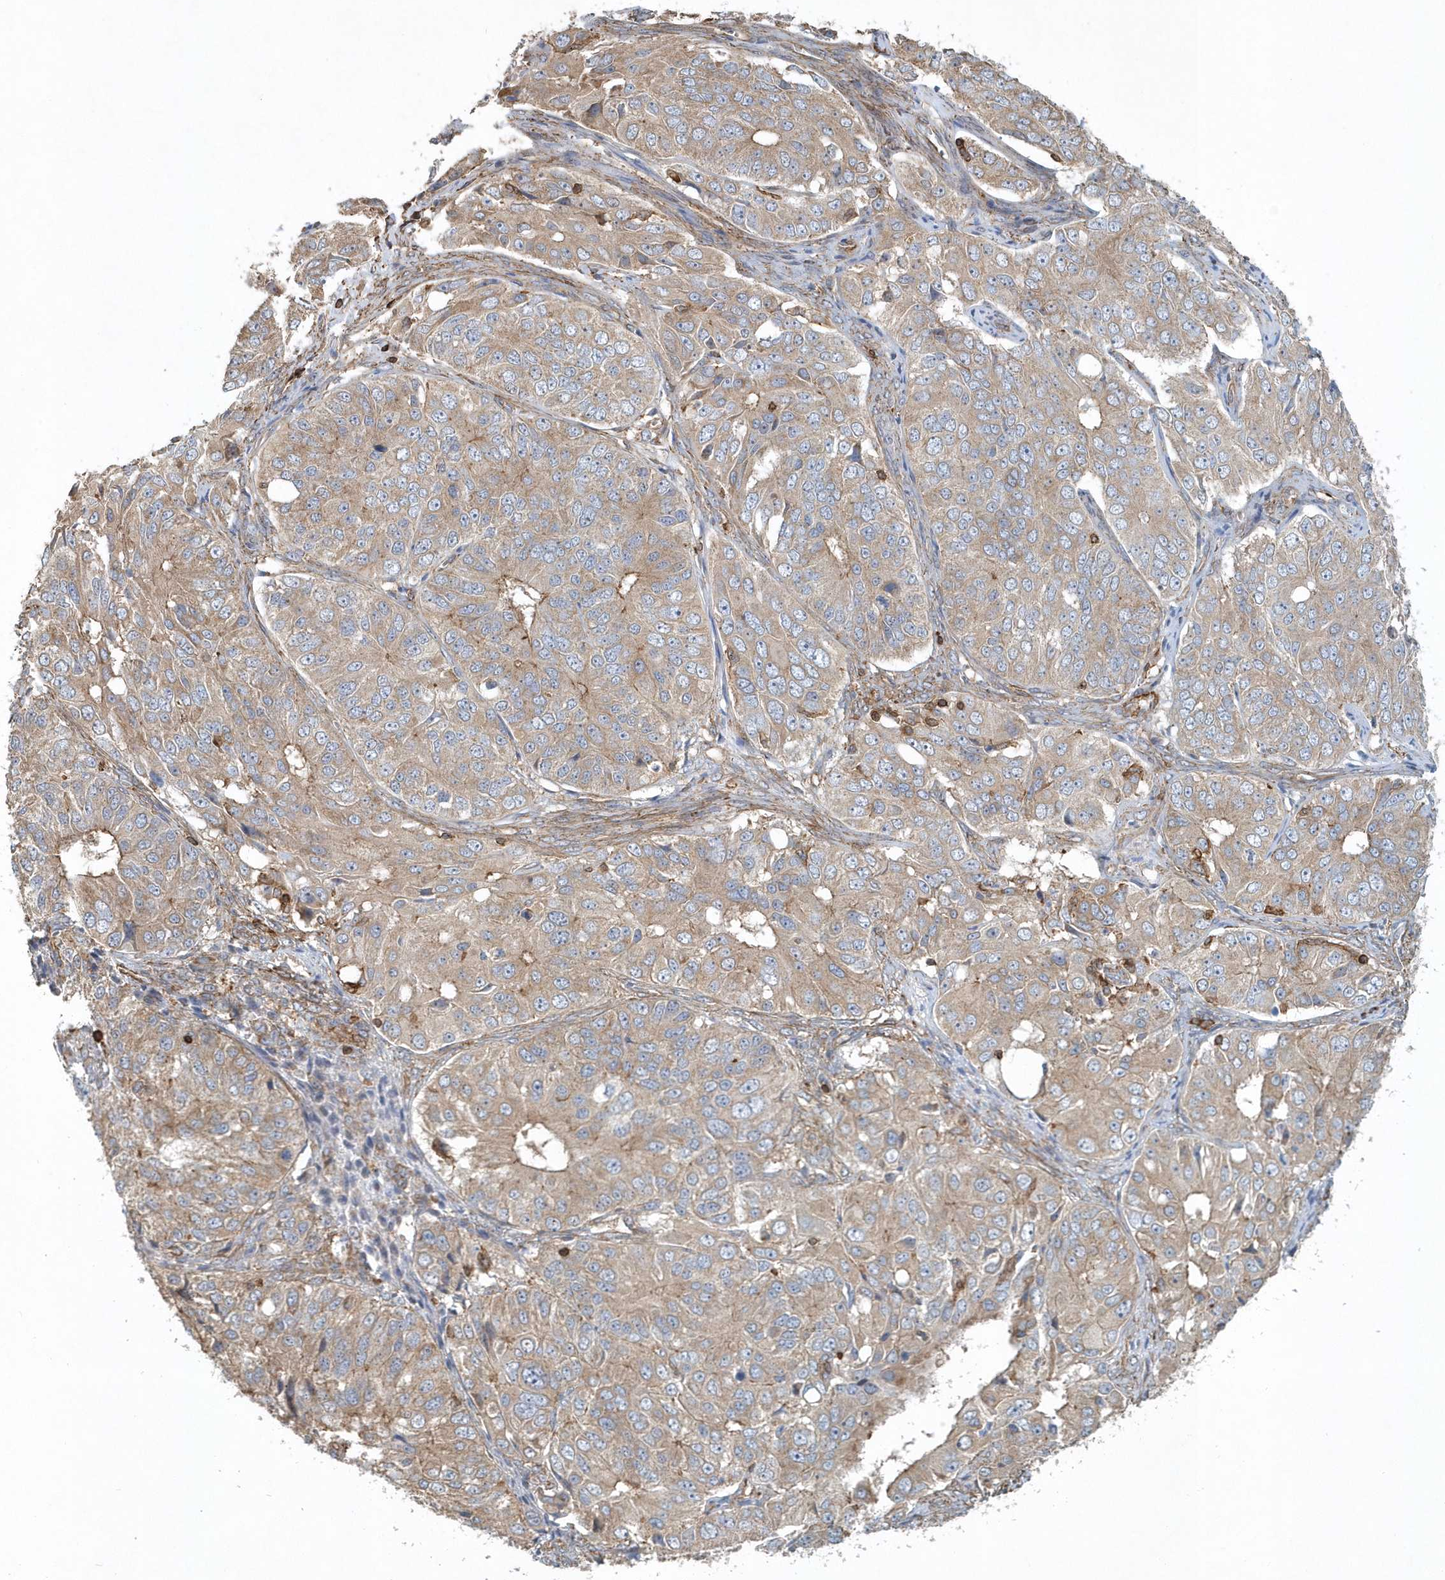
{"staining": {"intensity": "weak", "quantity": ">75%", "location": "cytoplasmic/membranous"}, "tissue": "ovarian cancer", "cell_type": "Tumor cells", "image_type": "cancer", "snomed": [{"axis": "morphology", "description": "Carcinoma, endometroid"}, {"axis": "topography", "description": "Ovary"}], "caption": "Immunohistochemical staining of human ovarian cancer reveals low levels of weak cytoplasmic/membranous staining in about >75% of tumor cells. The staining is performed using DAB (3,3'-diaminobenzidine) brown chromogen to label protein expression. The nuclei are counter-stained blue using hematoxylin.", "gene": "MMUT", "patient": {"sex": "female", "age": 51}}